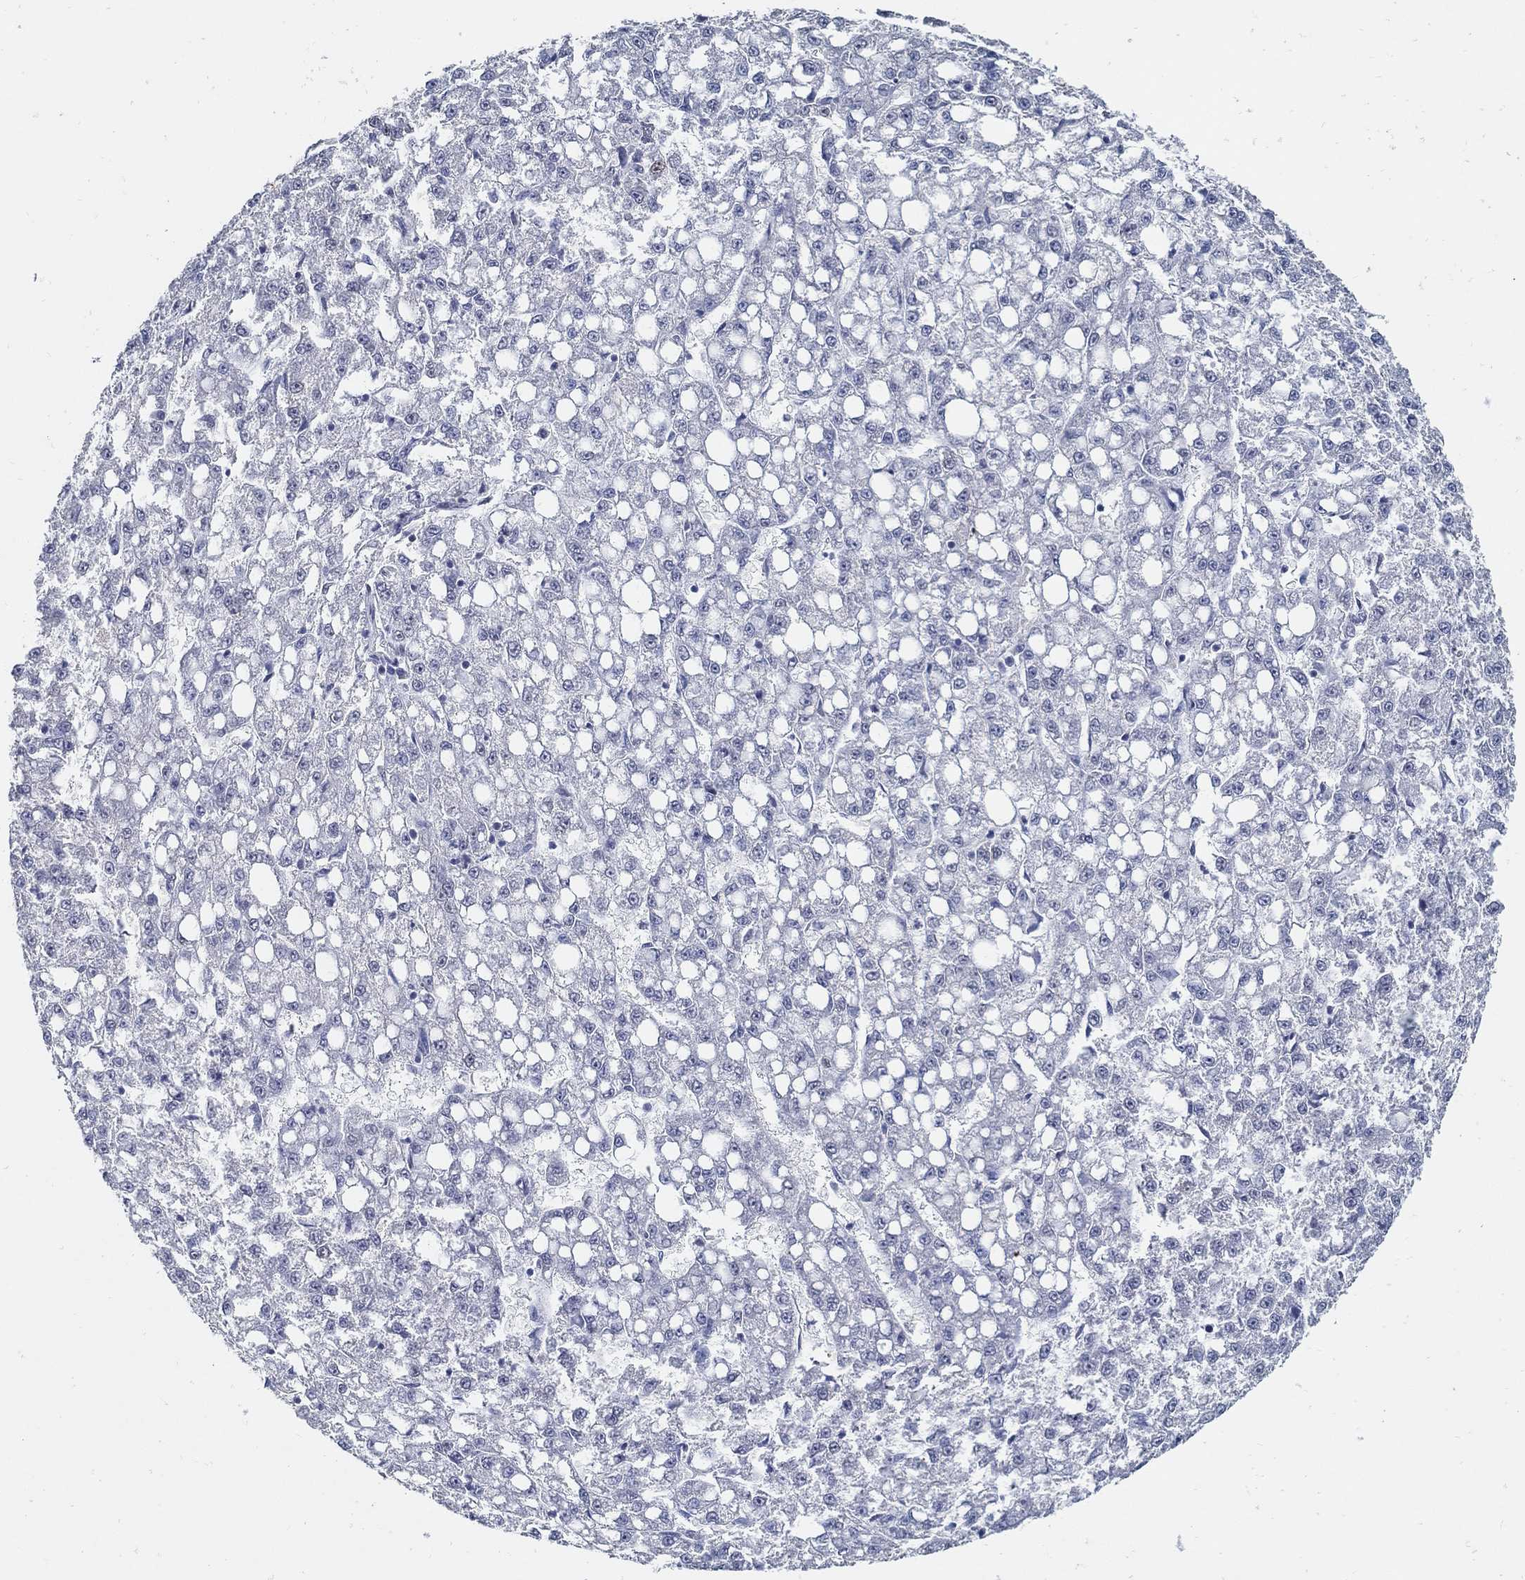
{"staining": {"intensity": "negative", "quantity": "none", "location": "none"}, "tissue": "liver cancer", "cell_type": "Tumor cells", "image_type": "cancer", "snomed": [{"axis": "morphology", "description": "Carcinoma, Hepatocellular, NOS"}, {"axis": "topography", "description": "Liver"}], "caption": "The immunohistochemistry histopathology image has no significant expression in tumor cells of hepatocellular carcinoma (liver) tissue.", "gene": "USP29", "patient": {"sex": "female", "age": 65}}